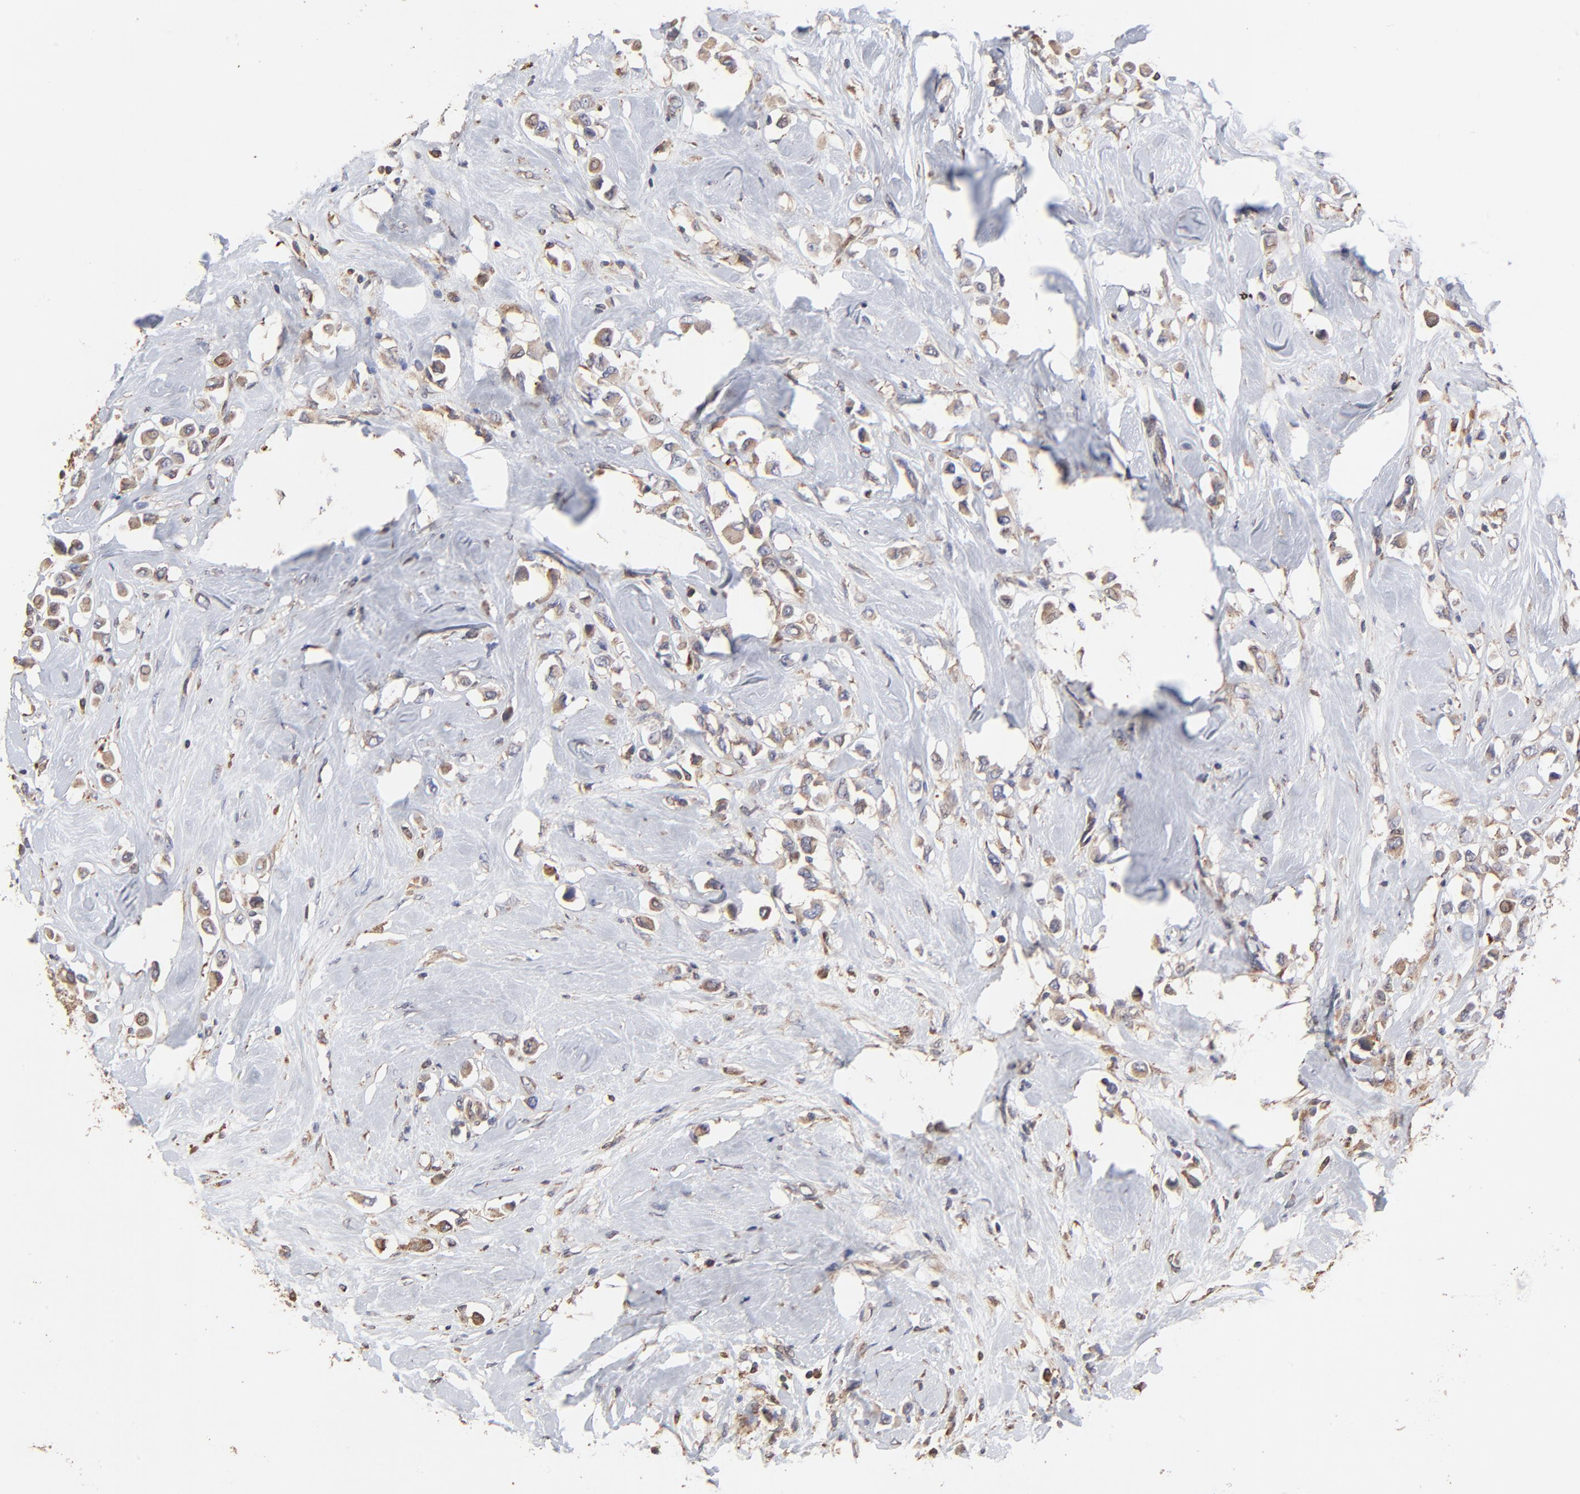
{"staining": {"intensity": "strong", "quantity": ">75%", "location": "cytoplasmic/membranous"}, "tissue": "breast cancer", "cell_type": "Tumor cells", "image_type": "cancer", "snomed": [{"axis": "morphology", "description": "Duct carcinoma"}, {"axis": "topography", "description": "Breast"}], "caption": "Immunohistochemistry histopathology image of human infiltrating ductal carcinoma (breast) stained for a protein (brown), which displays high levels of strong cytoplasmic/membranous expression in about >75% of tumor cells.", "gene": "ELP2", "patient": {"sex": "female", "age": 61}}